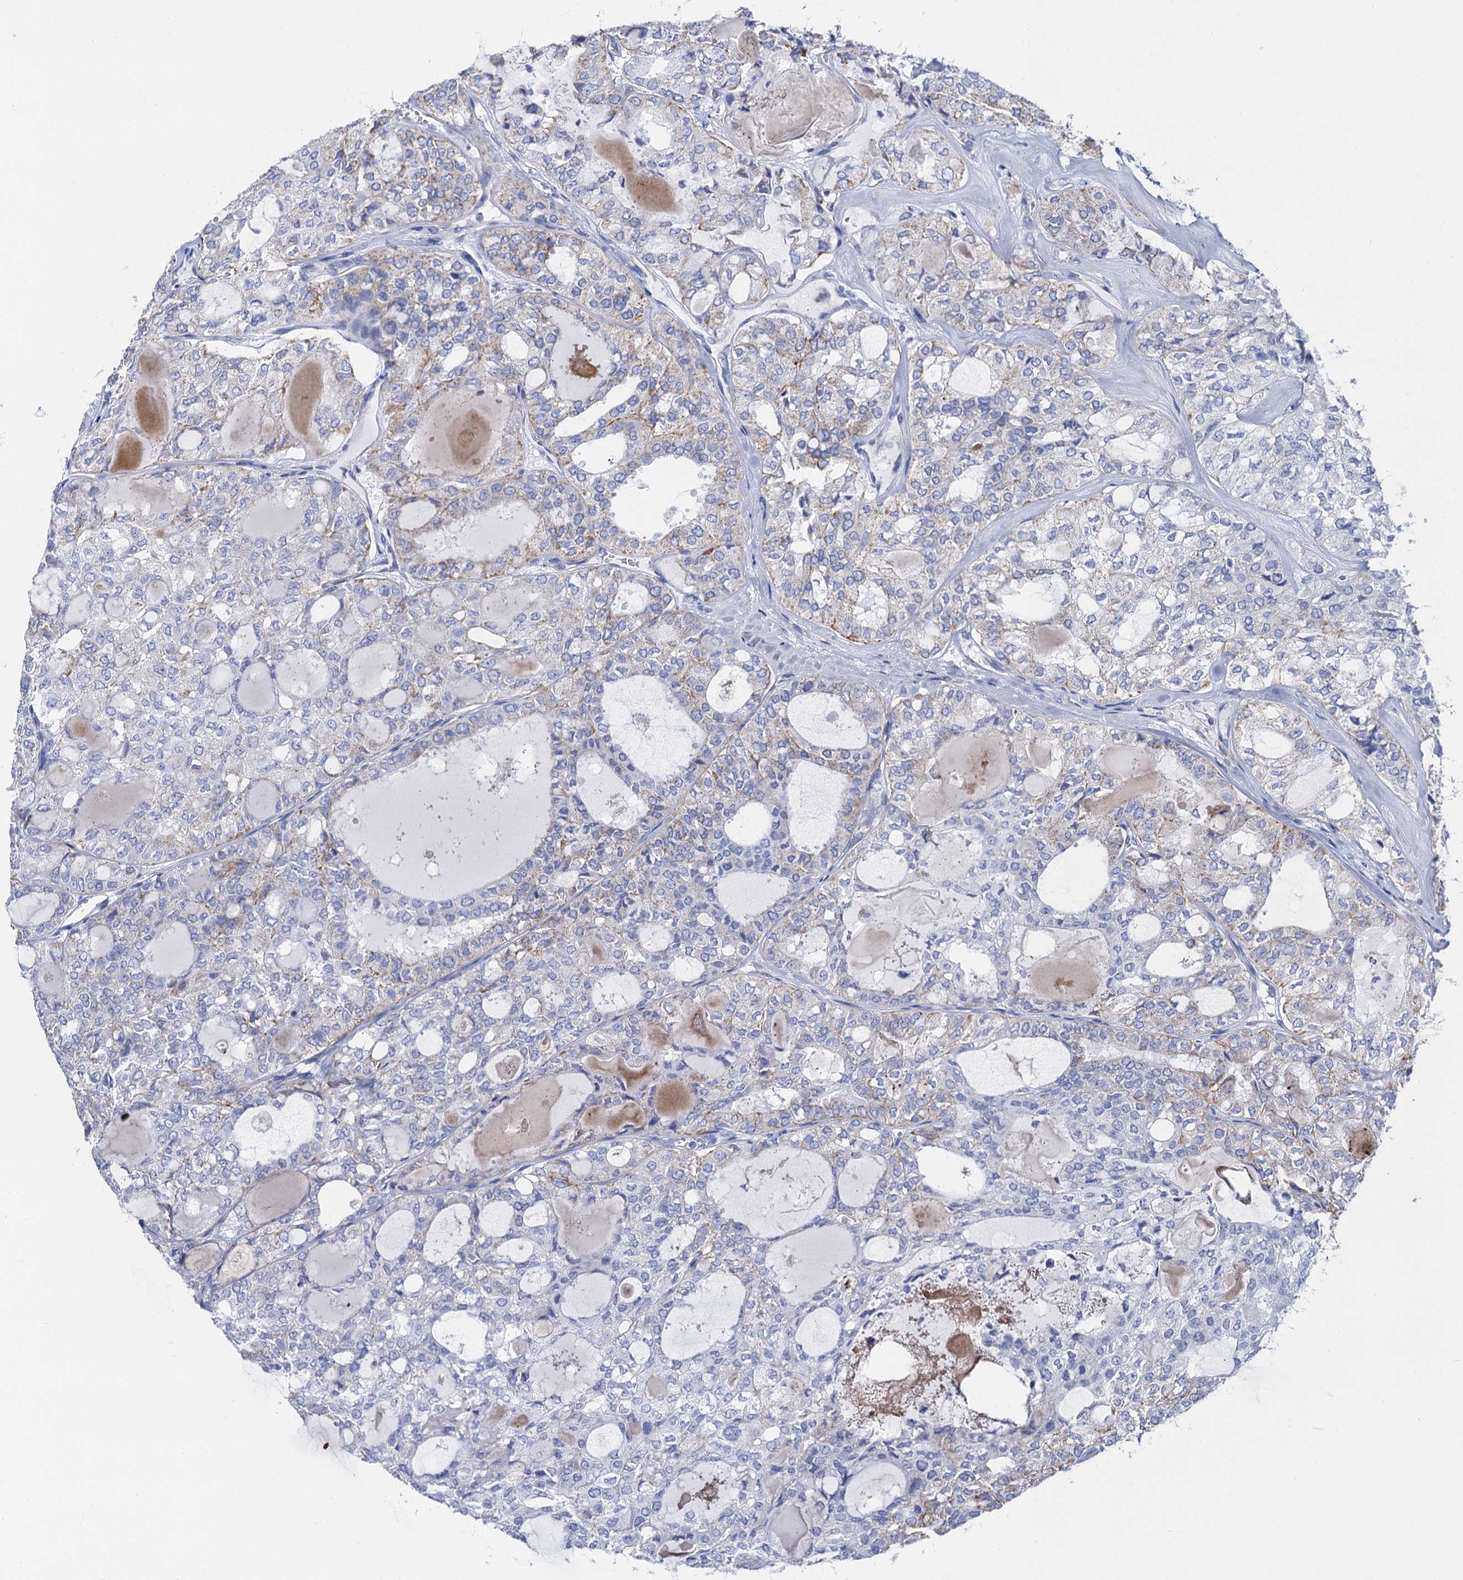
{"staining": {"intensity": "weak", "quantity": "<25%", "location": "cytoplasmic/membranous"}, "tissue": "thyroid cancer", "cell_type": "Tumor cells", "image_type": "cancer", "snomed": [{"axis": "morphology", "description": "Follicular adenoma carcinoma, NOS"}, {"axis": "topography", "description": "Thyroid gland"}], "caption": "High power microscopy image of an immunohistochemistry histopathology image of thyroid cancer (follicular adenoma carcinoma), revealing no significant expression in tumor cells.", "gene": "ACADSB", "patient": {"sex": "male", "age": 75}}